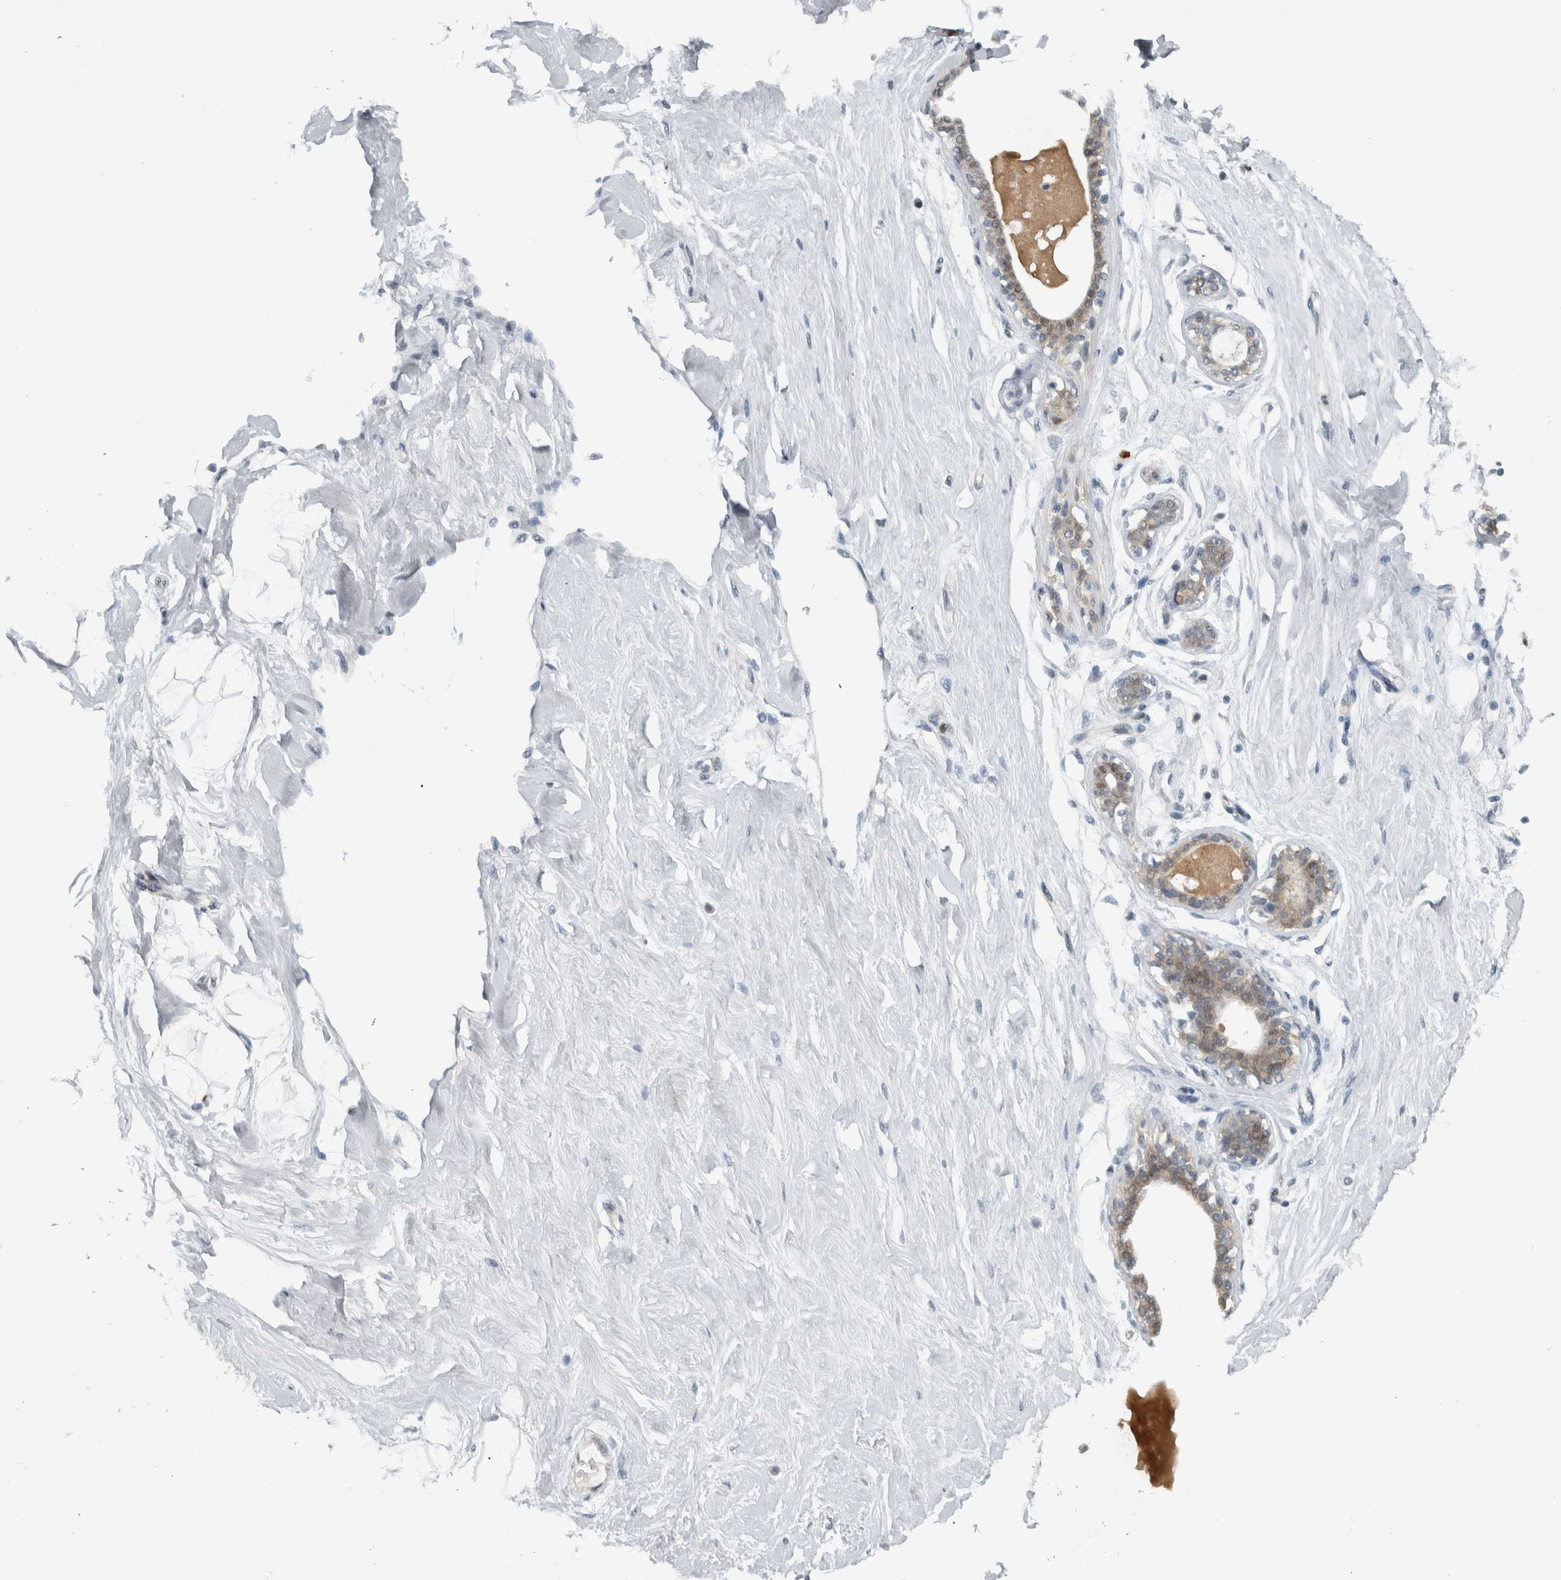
{"staining": {"intensity": "negative", "quantity": "none", "location": "none"}, "tissue": "breast", "cell_type": "Adipocytes", "image_type": "normal", "snomed": [{"axis": "morphology", "description": "Normal tissue, NOS"}, {"axis": "topography", "description": "Breast"}], "caption": "A high-resolution micrograph shows immunohistochemistry (IHC) staining of unremarkable breast, which demonstrates no significant positivity in adipocytes.", "gene": "ADPRM", "patient": {"sex": "female", "age": 23}}